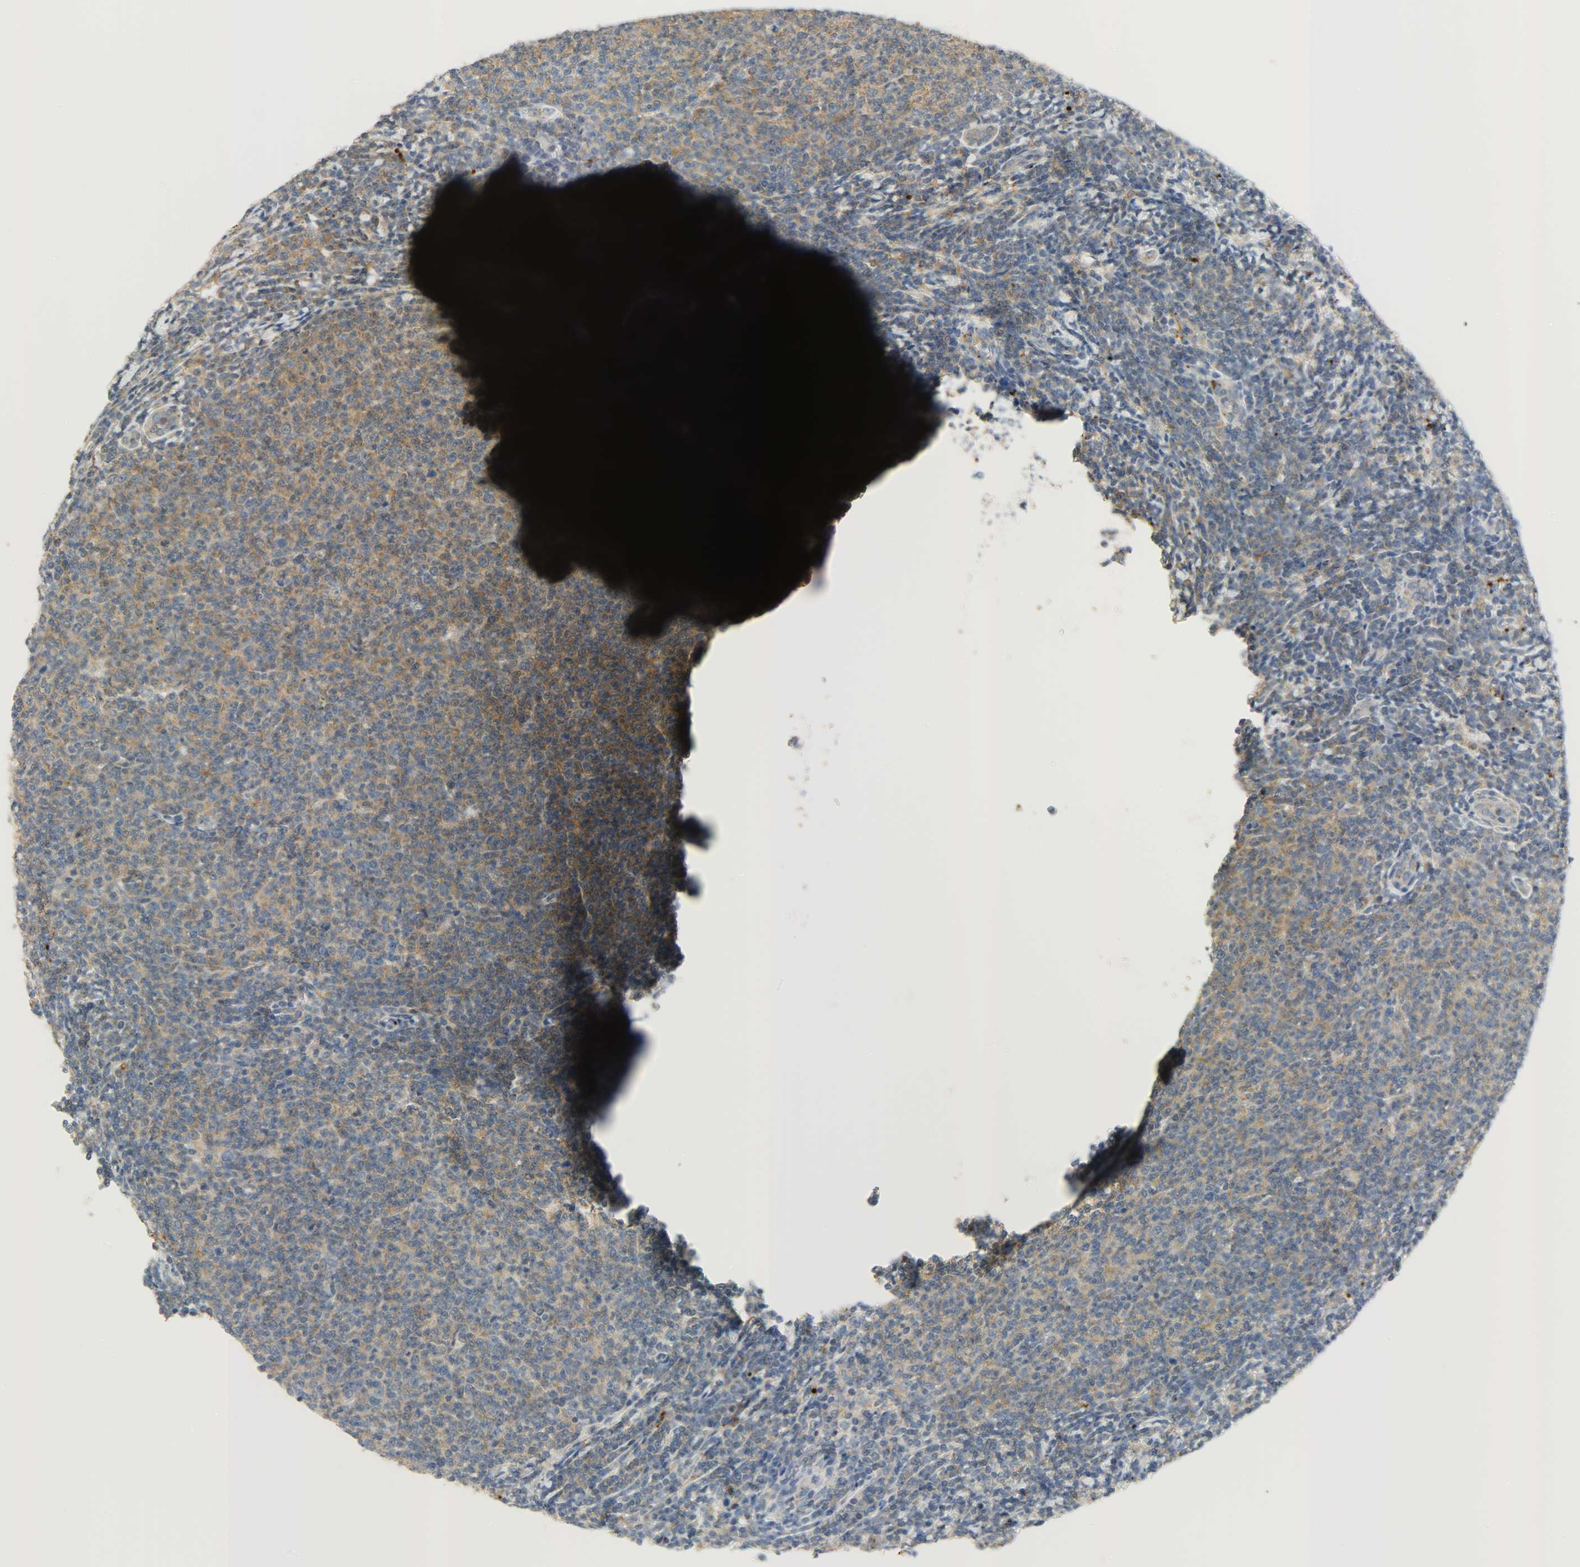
{"staining": {"intensity": "moderate", "quantity": ">75%", "location": "cytoplasmic/membranous"}, "tissue": "lymphoma", "cell_type": "Tumor cells", "image_type": "cancer", "snomed": [{"axis": "morphology", "description": "Malignant lymphoma, non-Hodgkin's type, Low grade"}, {"axis": "topography", "description": "Lymph node"}], "caption": "Immunohistochemistry (IHC) histopathology image of neoplastic tissue: lymphoma stained using immunohistochemistry (IHC) displays medium levels of moderate protein expression localized specifically in the cytoplasmic/membranous of tumor cells, appearing as a cytoplasmic/membranous brown color.", "gene": "GIT2", "patient": {"sex": "male", "age": 66}}